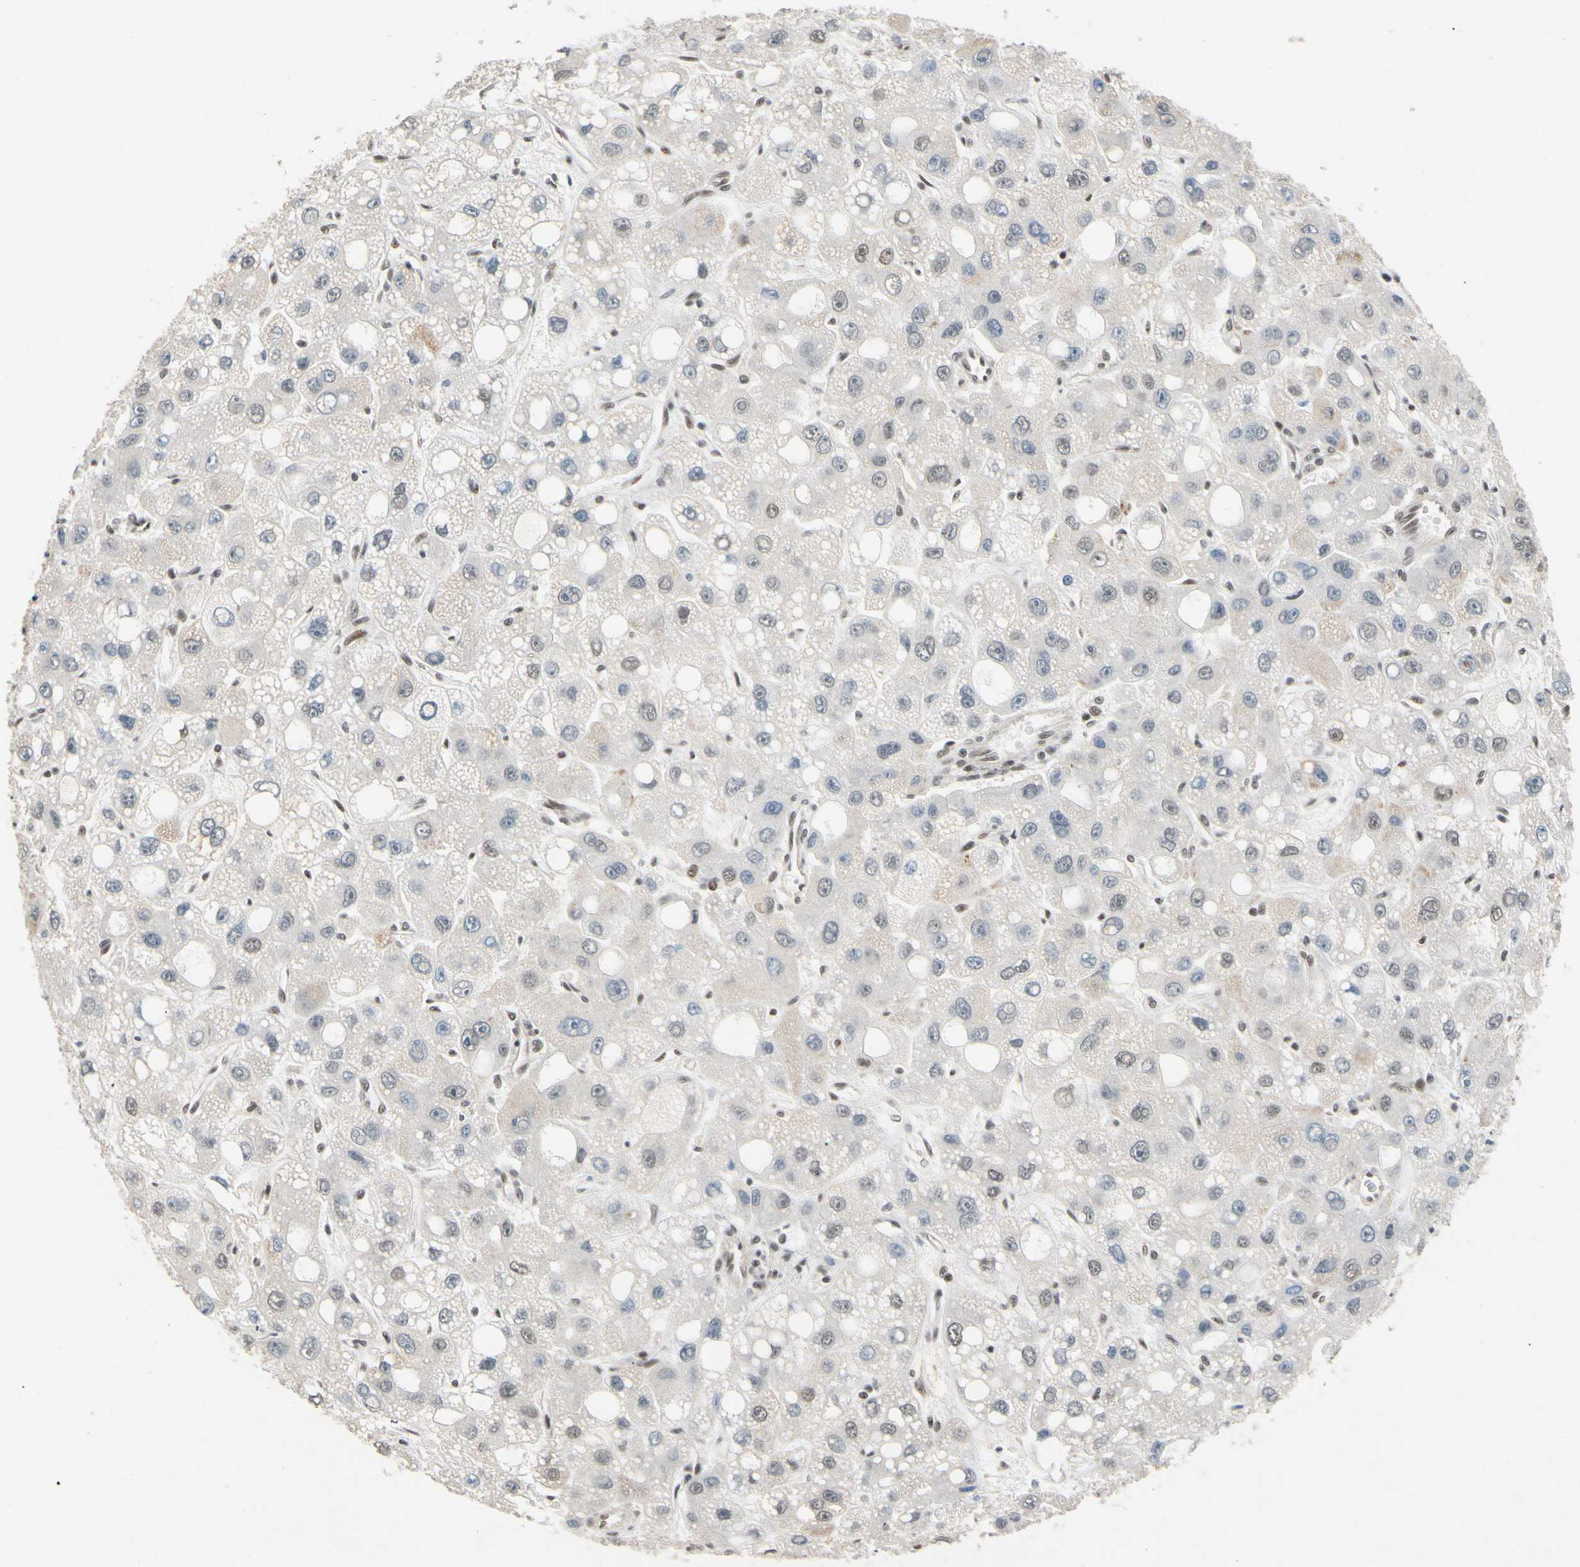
{"staining": {"intensity": "weak", "quantity": "<25%", "location": "nuclear"}, "tissue": "liver cancer", "cell_type": "Tumor cells", "image_type": "cancer", "snomed": [{"axis": "morphology", "description": "Carcinoma, Hepatocellular, NOS"}, {"axis": "topography", "description": "Liver"}], "caption": "This is a micrograph of IHC staining of liver hepatocellular carcinoma, which shows no expression in tumor cells. The staining was performed using DAB (3,3'-diaminobenzidine) to visualize the protein expression in brown, while the nuclei were stained in blue with hematoxylin (Magnification: 20x).", "gene": "TAF4", "patient": {"sex": "male", "age": 55}}